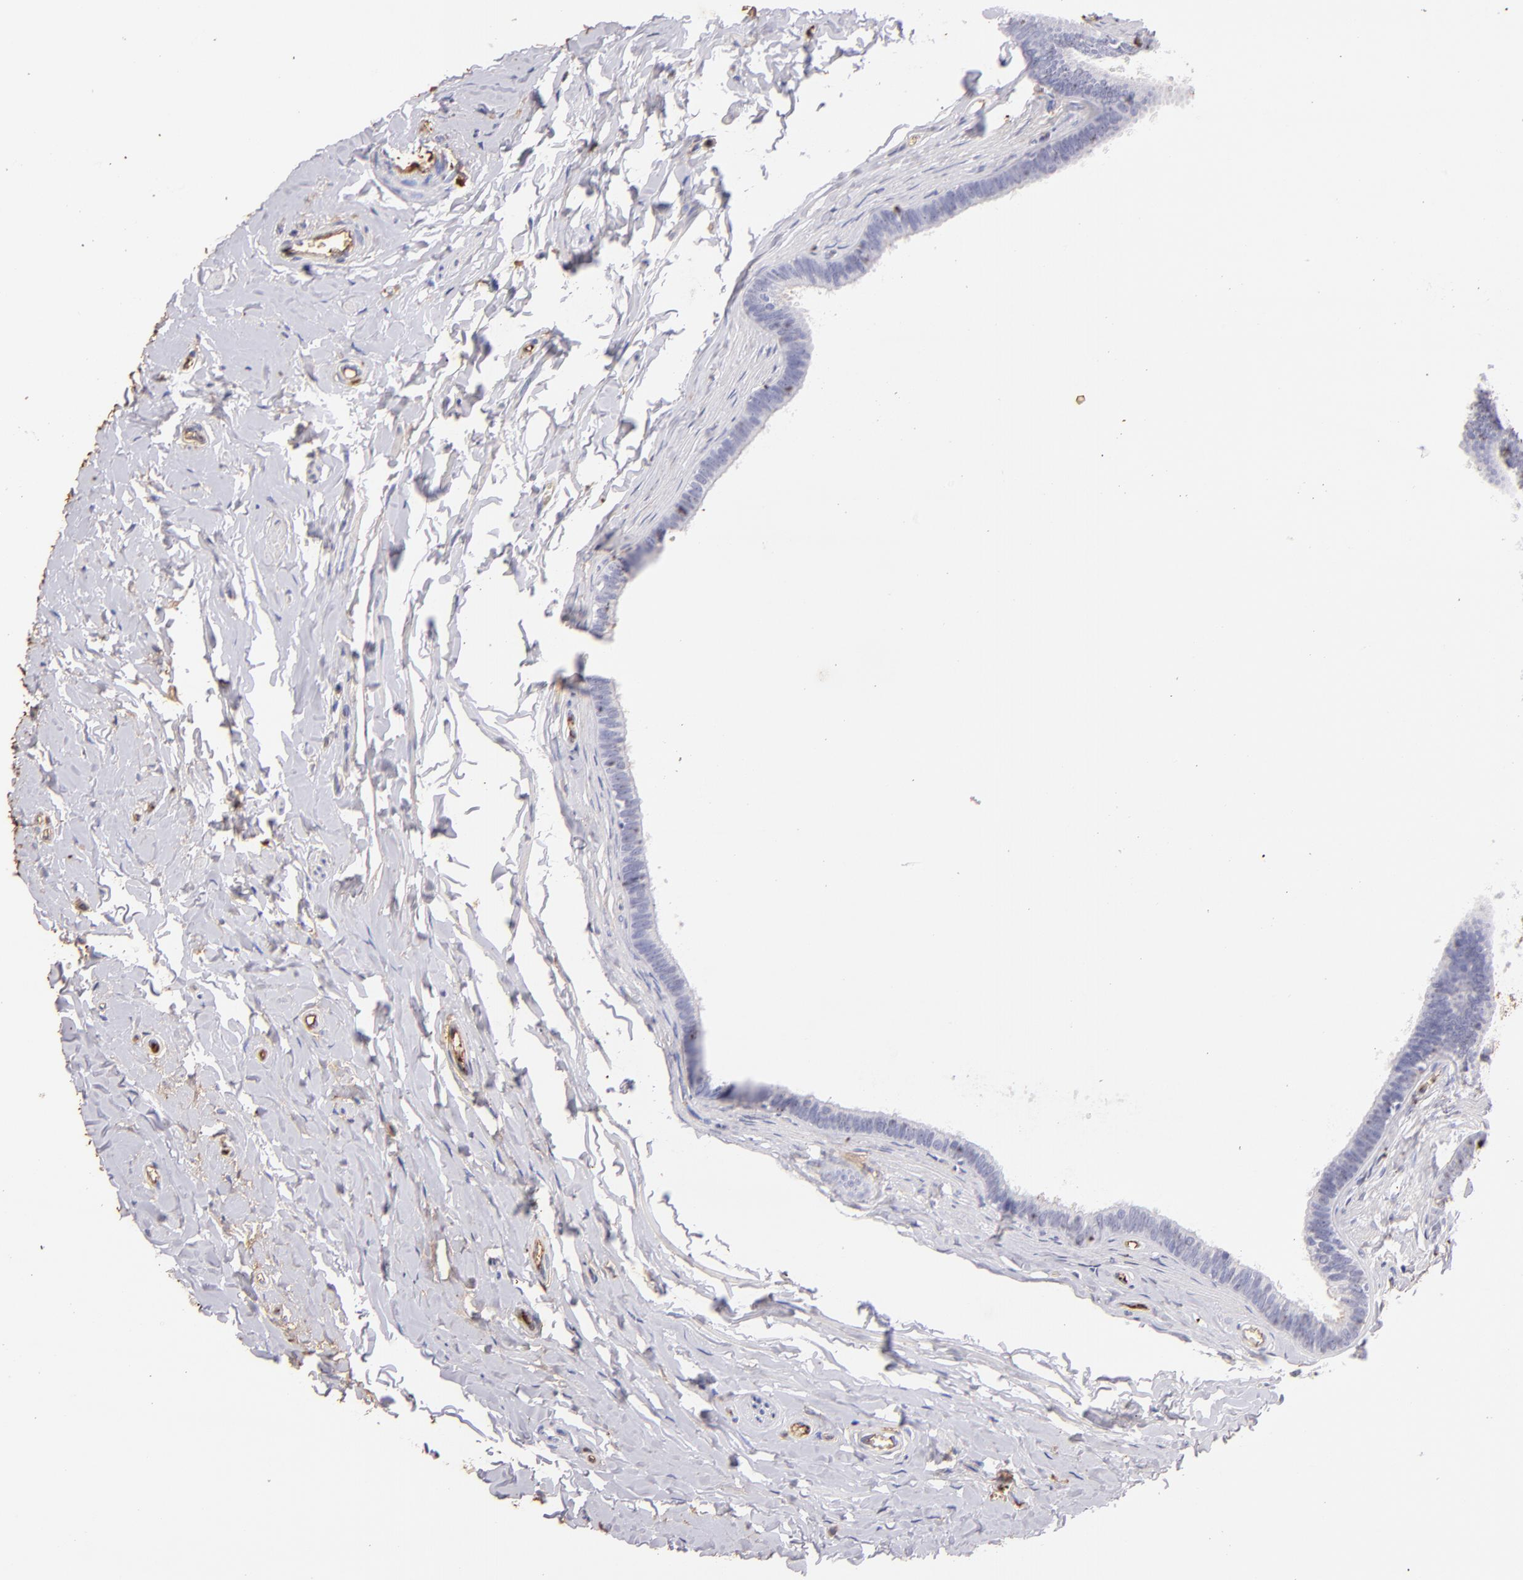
{"staining": {"intensity": "negative", "quantity": "none", "location": "none"}, "tissue": "epididymis", "cell_type": "Glandular cells", "image_type": "normal", "snomed": [{"axis": "morphology", "description": "Normal tissue, NOS"}, {"axis": "topography", "description": "Epididymis"}], "caption": "Immunohistochemistry (IHC) micrograph of unremarkable epididymis stained for a protein (brown), which displays no expression in glandular cells.", "gene": "FGB", "patient": {"sex": "male", "age": 26}}